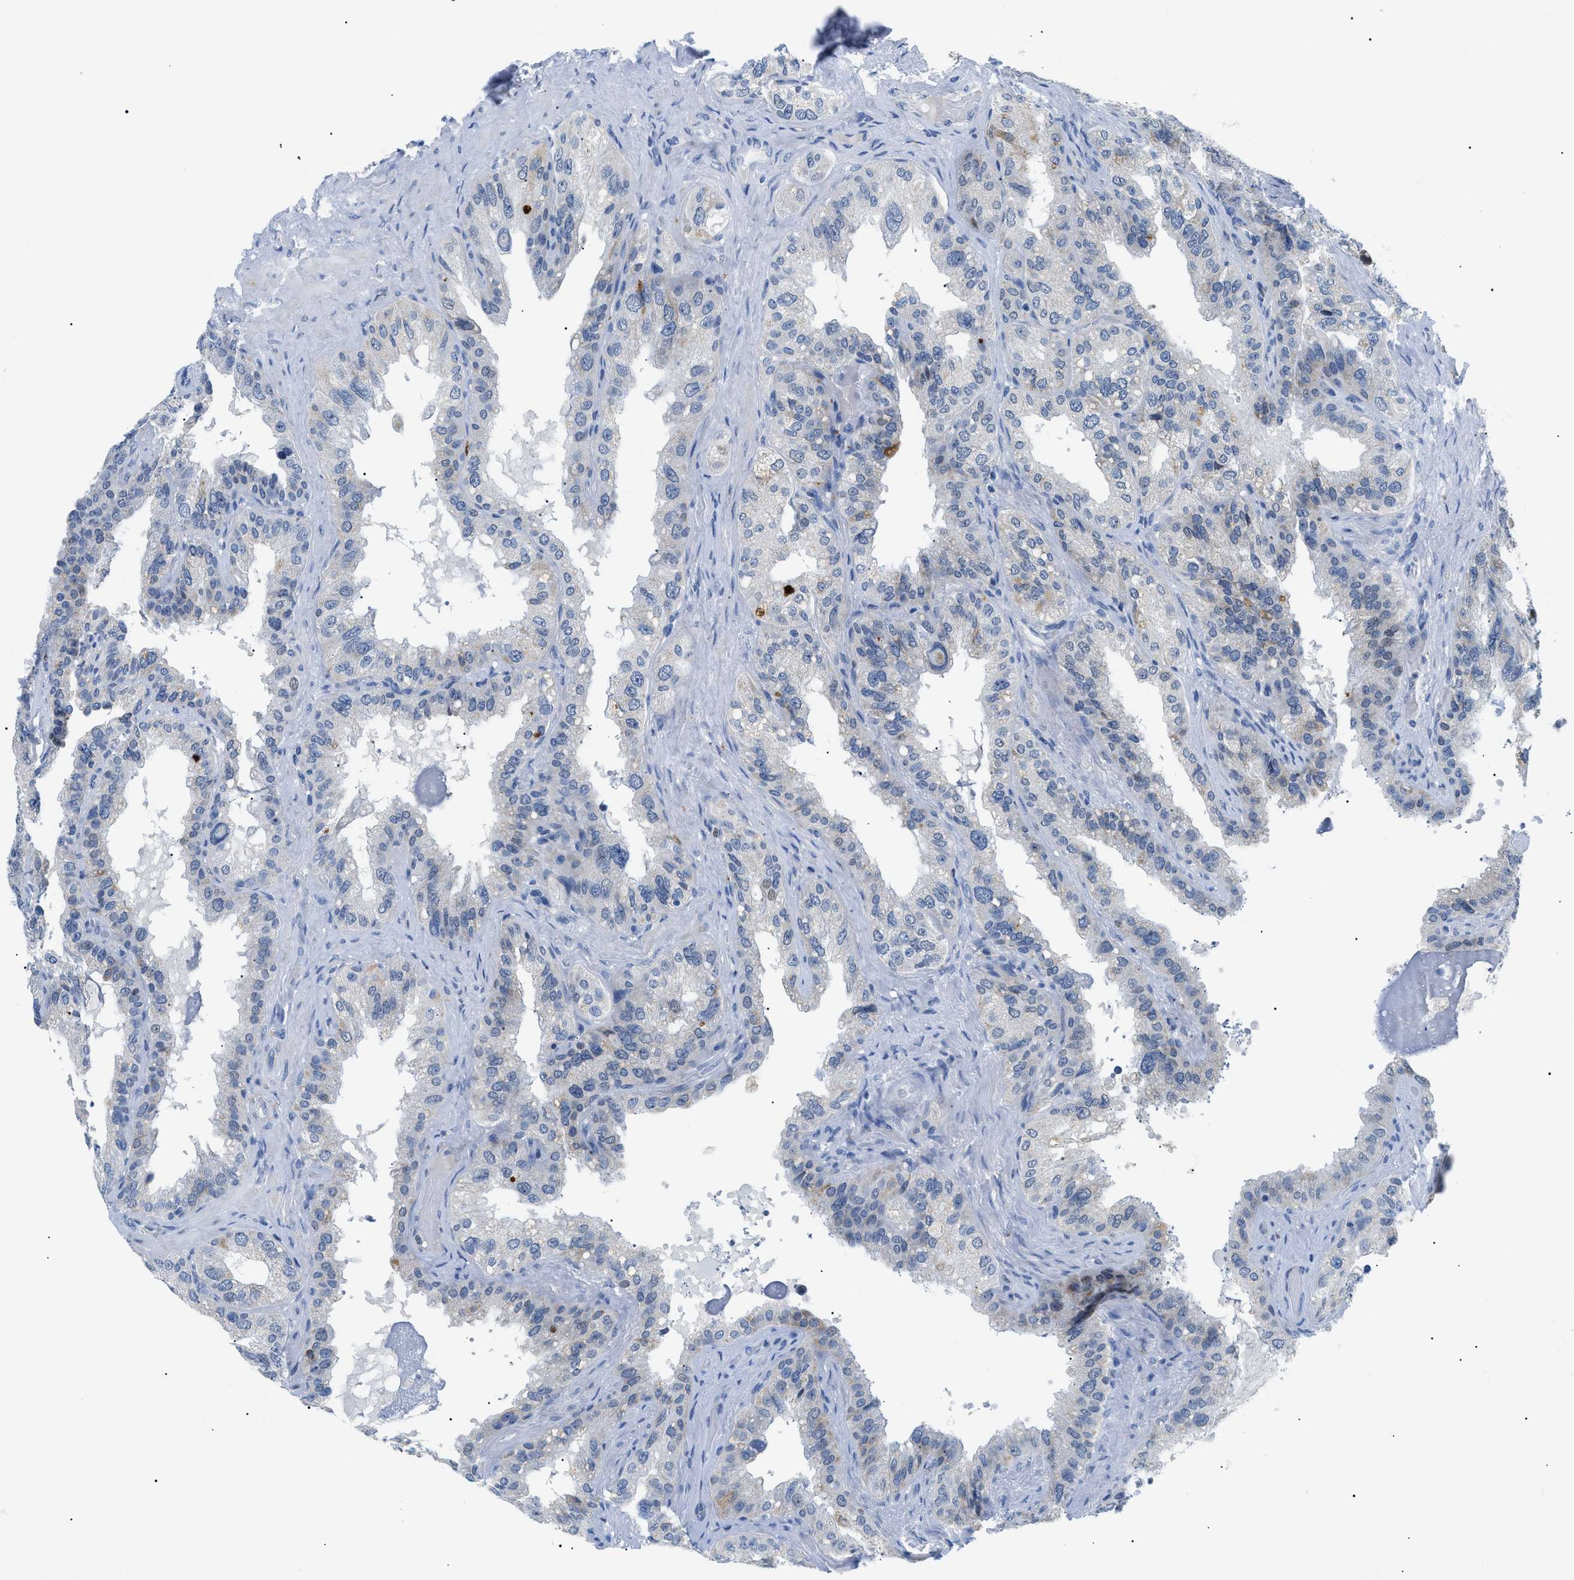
{"staining": {"intensity": "weak", "quantity": "<25%", "location": "cytoplasmic/membranous"}, "tissue": "seminal vesicle", "cell_type": "Glandular cells", "image_type": "normal", "snomed": [{"axis": "morphology", "description": "Normal tissue, NOS"}, {"axis": "topography", "description": "Seminal veicle"}], "caption": "A histopathology image of seminal vesicle stained for a protein shows no brown staining in glandular cells. (IHC, brightfield microscopy, high magnification).", "gene": "SMARCC1", "patient": {"sex": "male", "age": 68}}